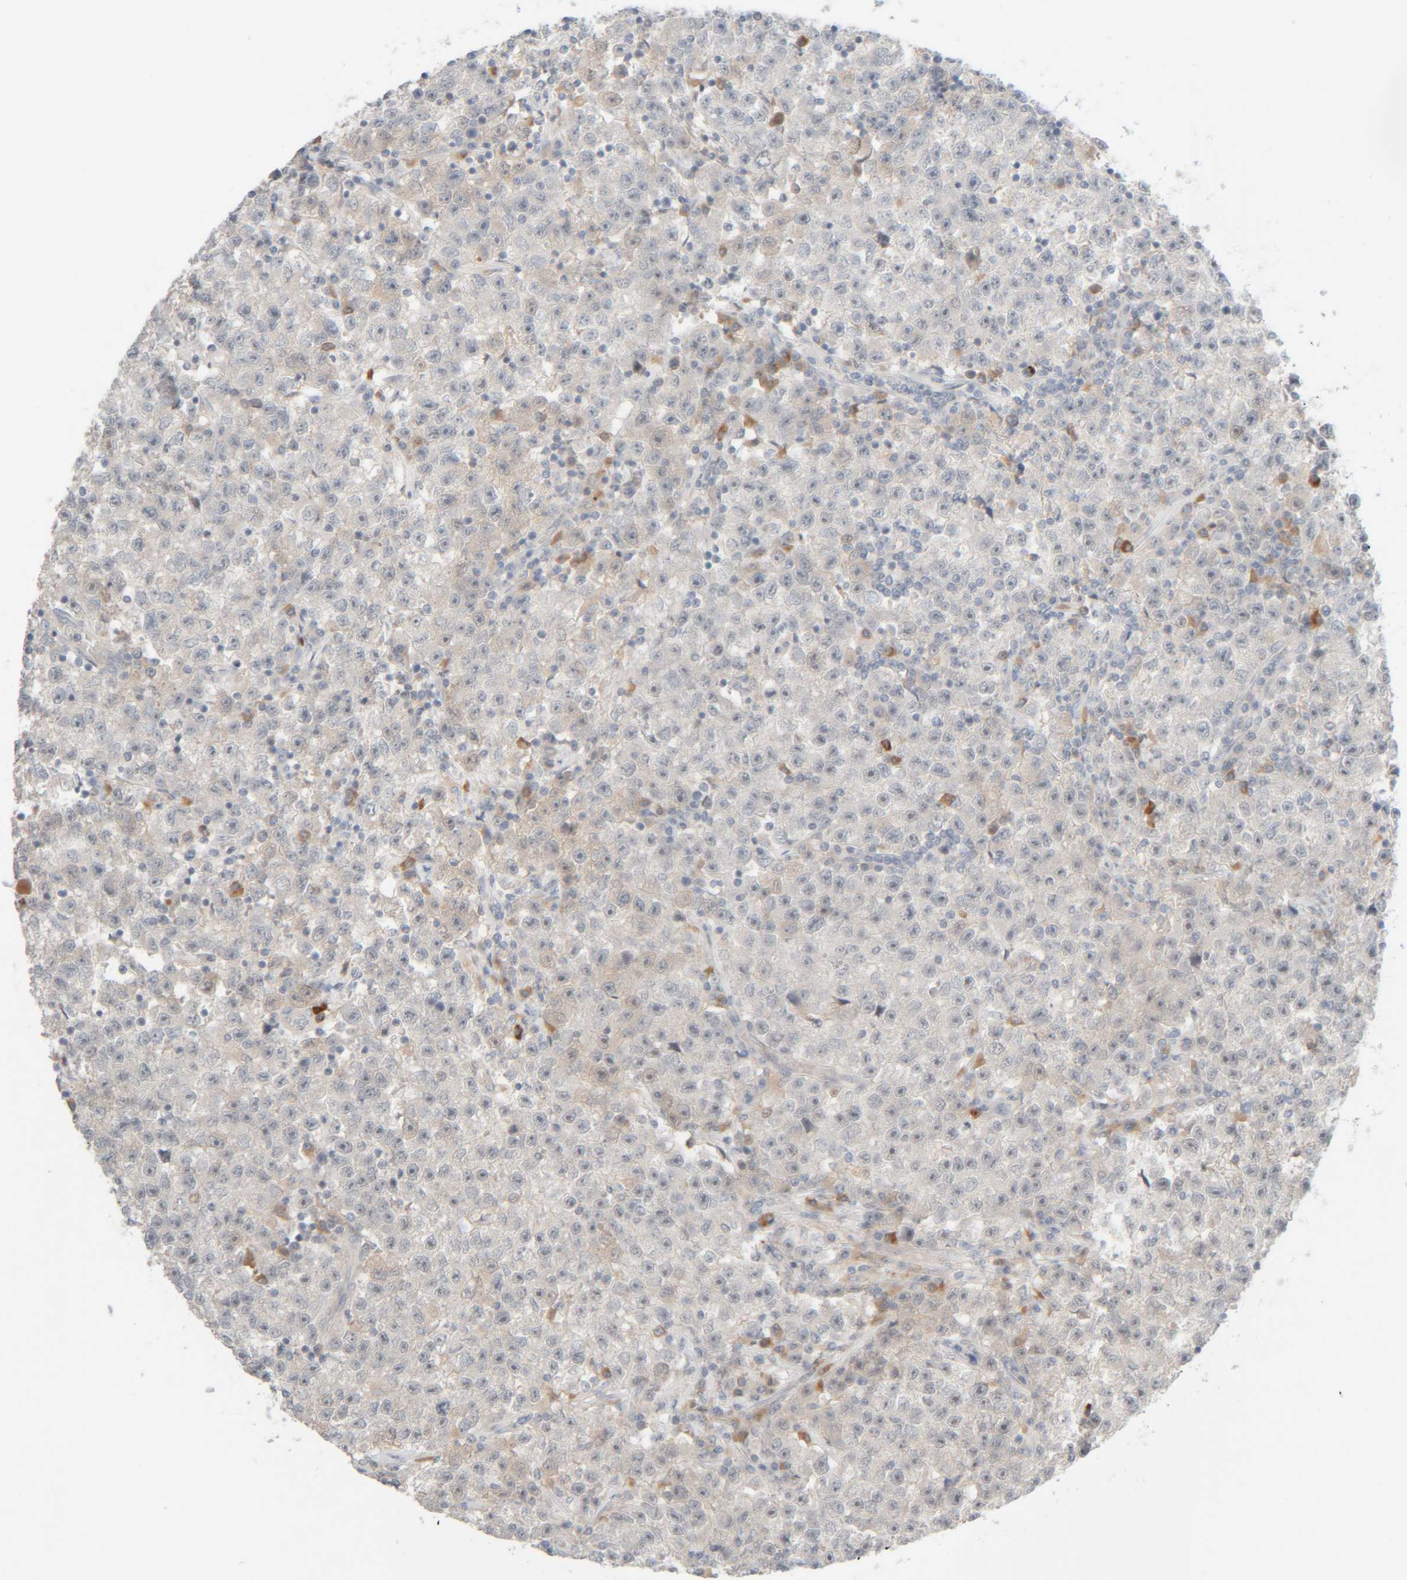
{"staining": {"intensity": "negative", "quantity": "none", "location": "none"}, "tissue": "testis cancer", "cell_type": "Tumor cells", "image_type": "cancer", "snomed": [{"axis": "morphology", "description": "Seminoma, NOS"}, {"axis": "topography", "description": "Testis"}], "caption": "High power microscopy micrograph of an immunohistochemistry (IHC) histopathology image of testis seminoma, revealing no significant positivity in tumor cells.", "gene": "CHKA", "patient": {"sex": "male", "age": 22}}